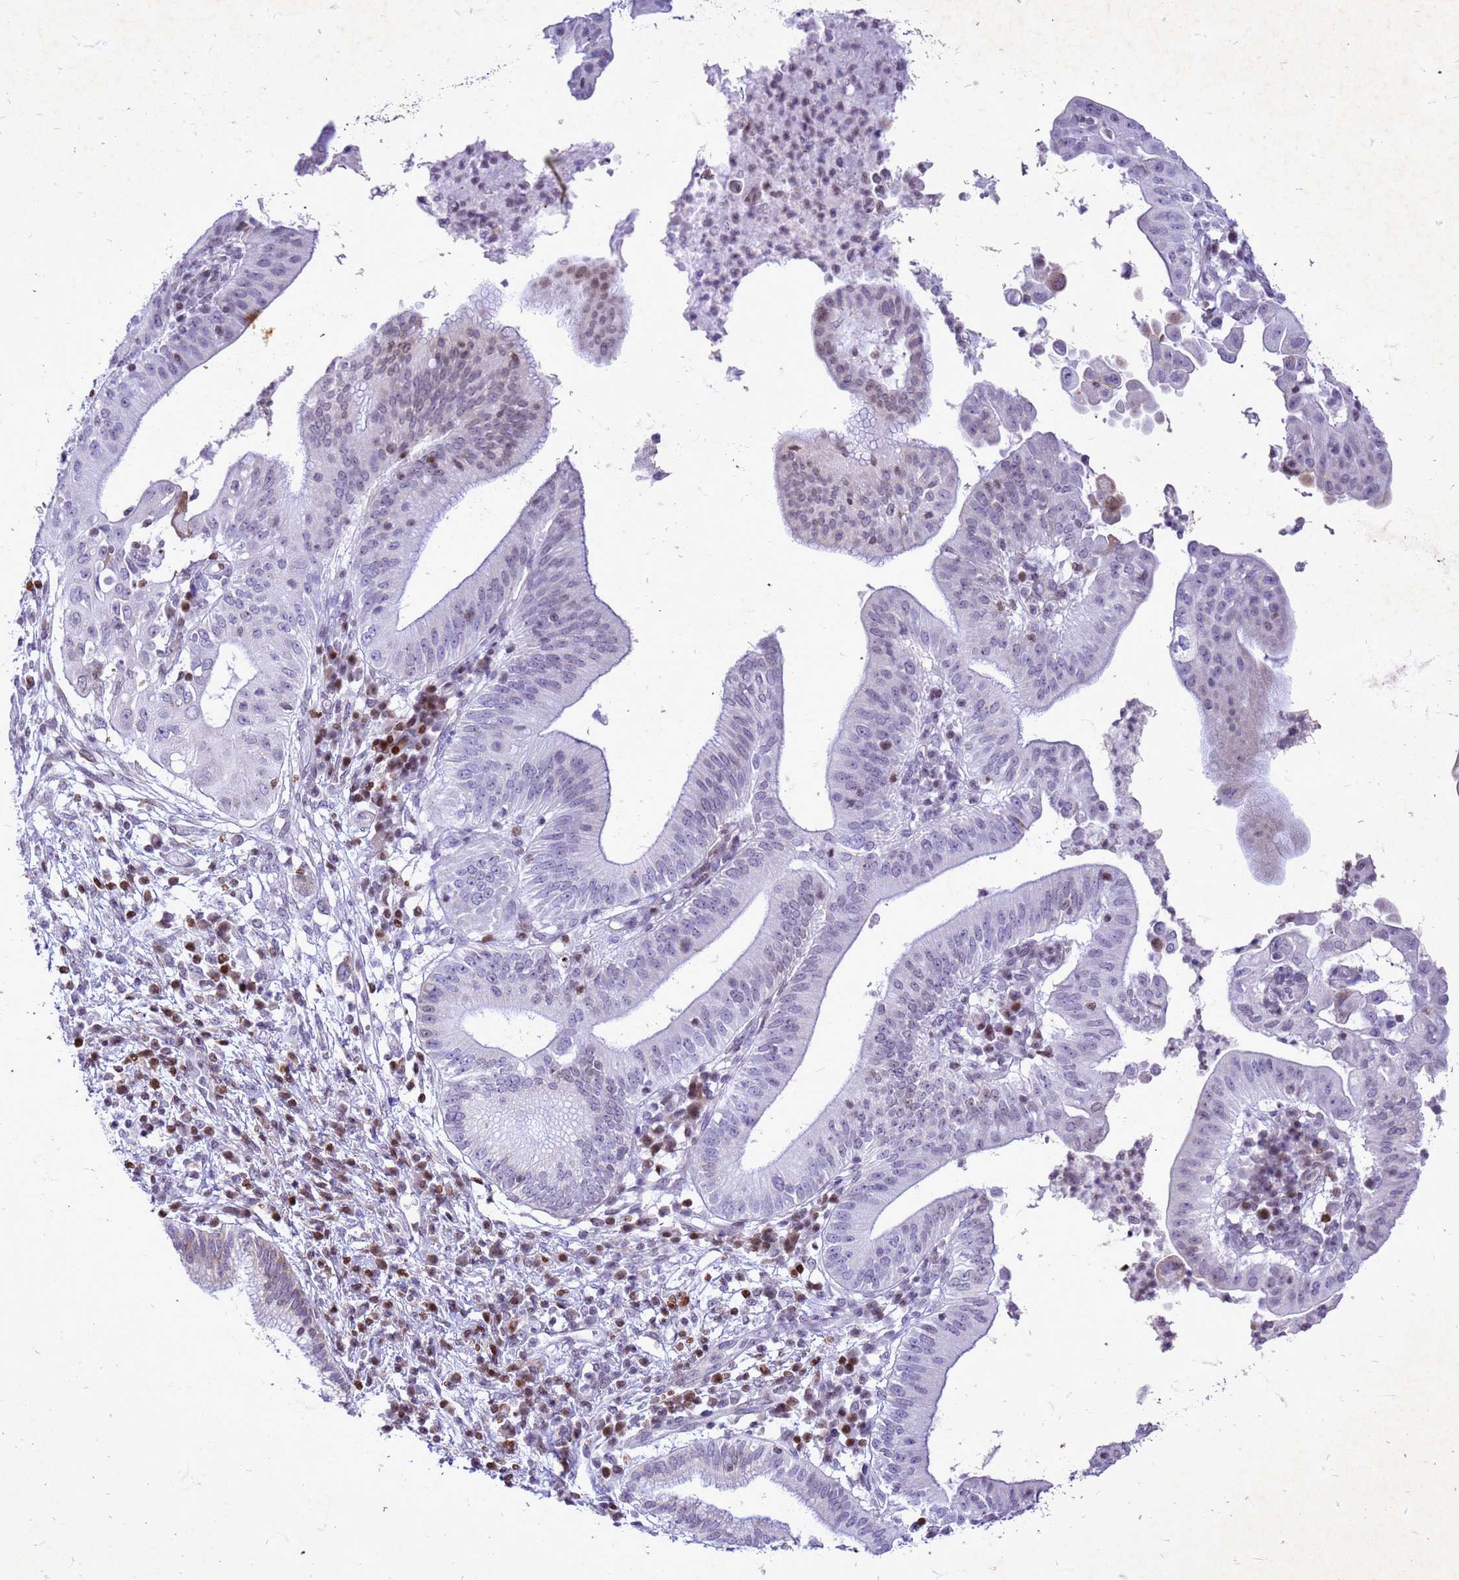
{"staining": {"intensity": "moderate", "quantity": "<25%", "location": "nuclear"}, "tissue": "pancreatic cancer", "cell_type": "Tumor cells", "image_type": "cancer", "snomed": [{"axis": "morphology", "description": "Adenocarcinoma, NOS"}, {"axis": "topography", "description": "Pancreas"}], "caption": "This is a micrograph of immunohistochemistry (IHC) staining of adenocarcinoma (pancreatic), which shows moderate staining in the nuclear of tumor cells.", "gene": "COPS9", "patient": {"sex": "male", "age": 68}}